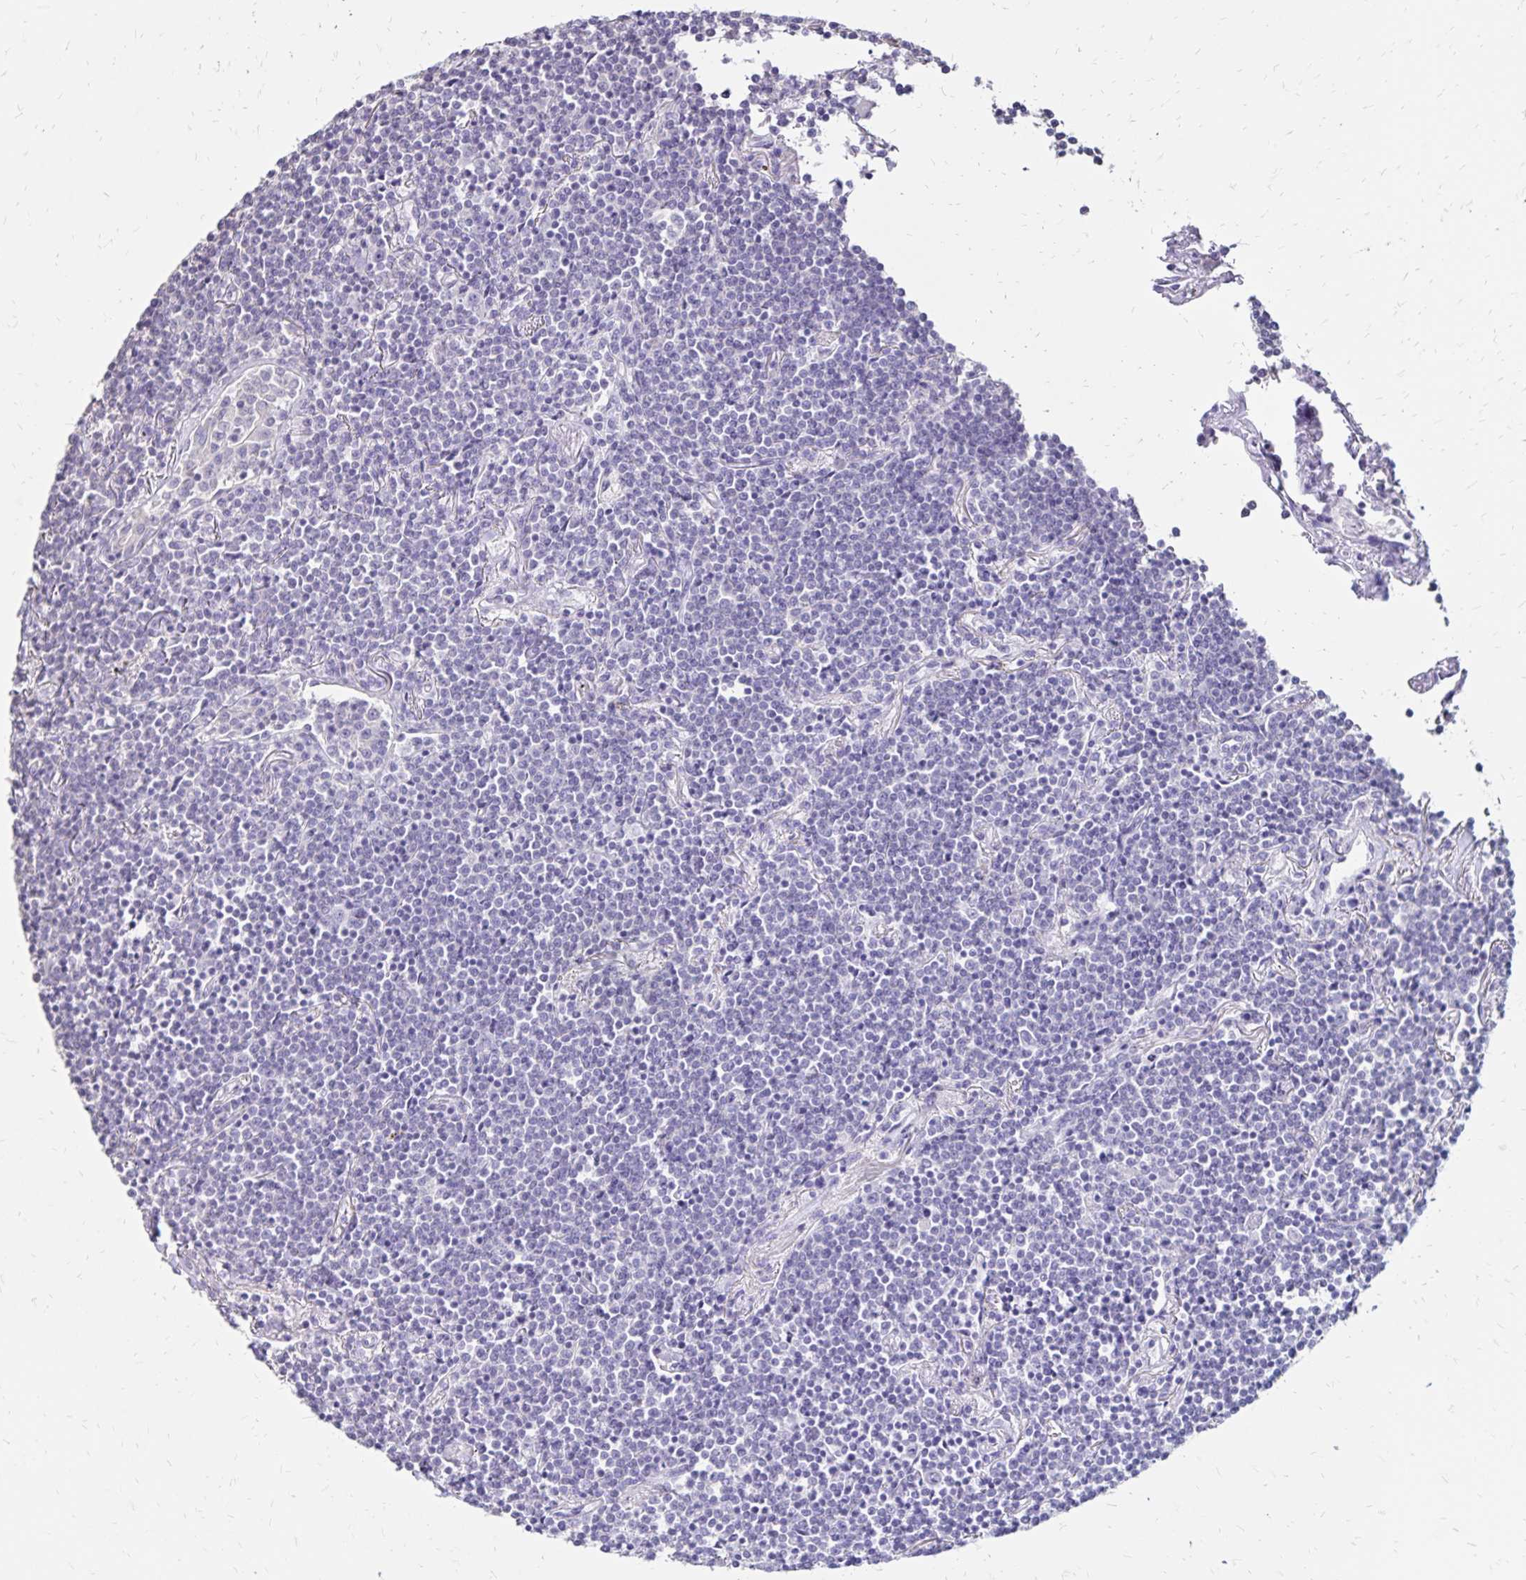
{"staining": {"intensity": "negative", "quantity": "none", "location": "none"}, "tissue": "lymphoma", "cell_type": "Tumor cells", "image_type": "cancer", "snomed": [{"axis": "morphology", "description": "Malignant lymphoma, non-Hodgkin's type, Low grade"}, {"axis": "topography", "description": "Lung"}], "caption": "Lymphoma stained for a protein using immunohistochemistry (IHC) reveals no expression tumor cells.", "gene": "SH3GL3", "patient": {"sex": "female", "age": 71}}